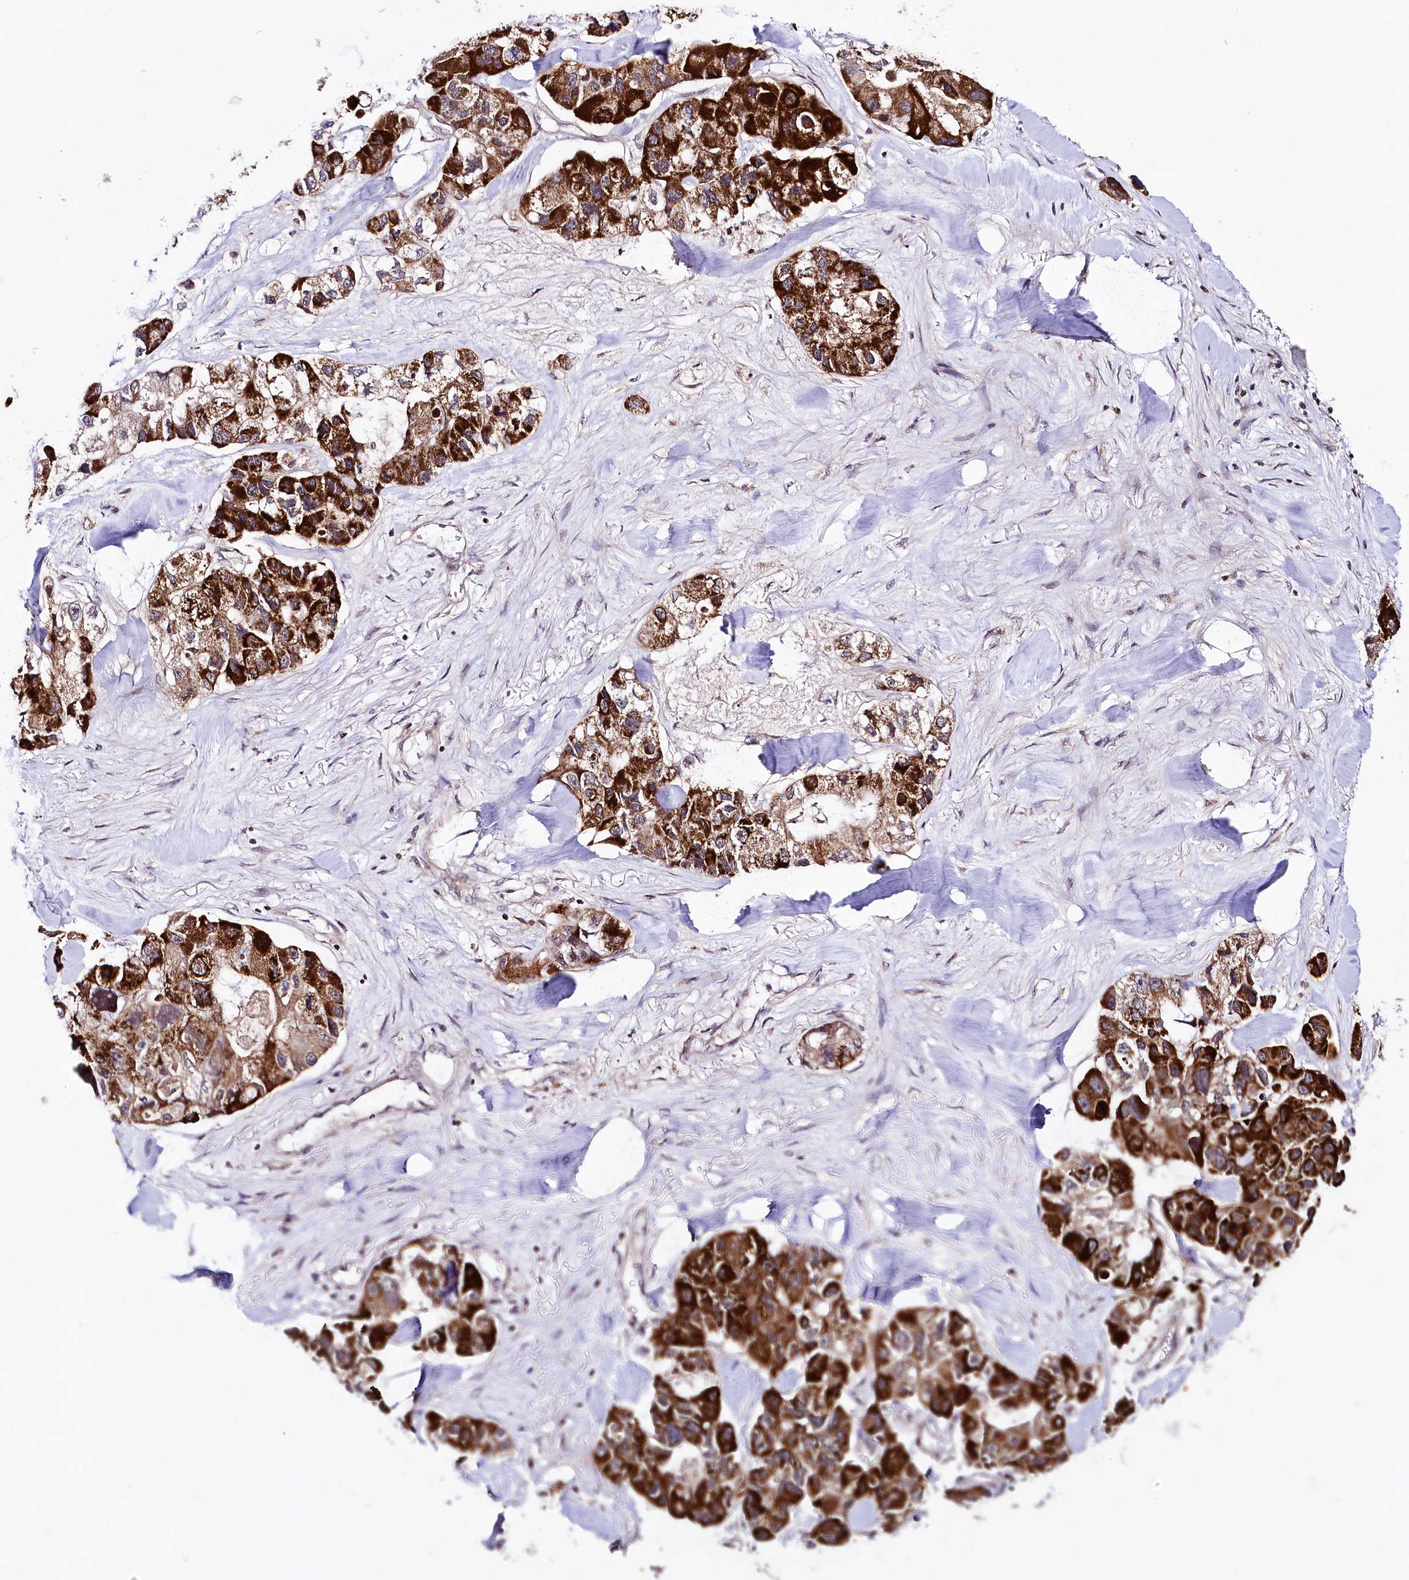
{"staining": {"intensity": "strong", "quantity": ">75%", "location": "cytoplasmic/membranous"}, "tissue": "lung cancer", "cell_type": "Tumor cells", "image_type": "cancer", "snomed": [{"axis": "morphology", "description": "Adenocarcinoma, NOS"}, {"axis": "topography", "description": "Lung"}], "caption": "A brown stain highlights strong cytoplasmic/membranous staining of a protein in adenocarcinoma (lung) tumor cells.", "gene": "TAFAZZIN", "patient": {"sex": "female", "age": 54}}